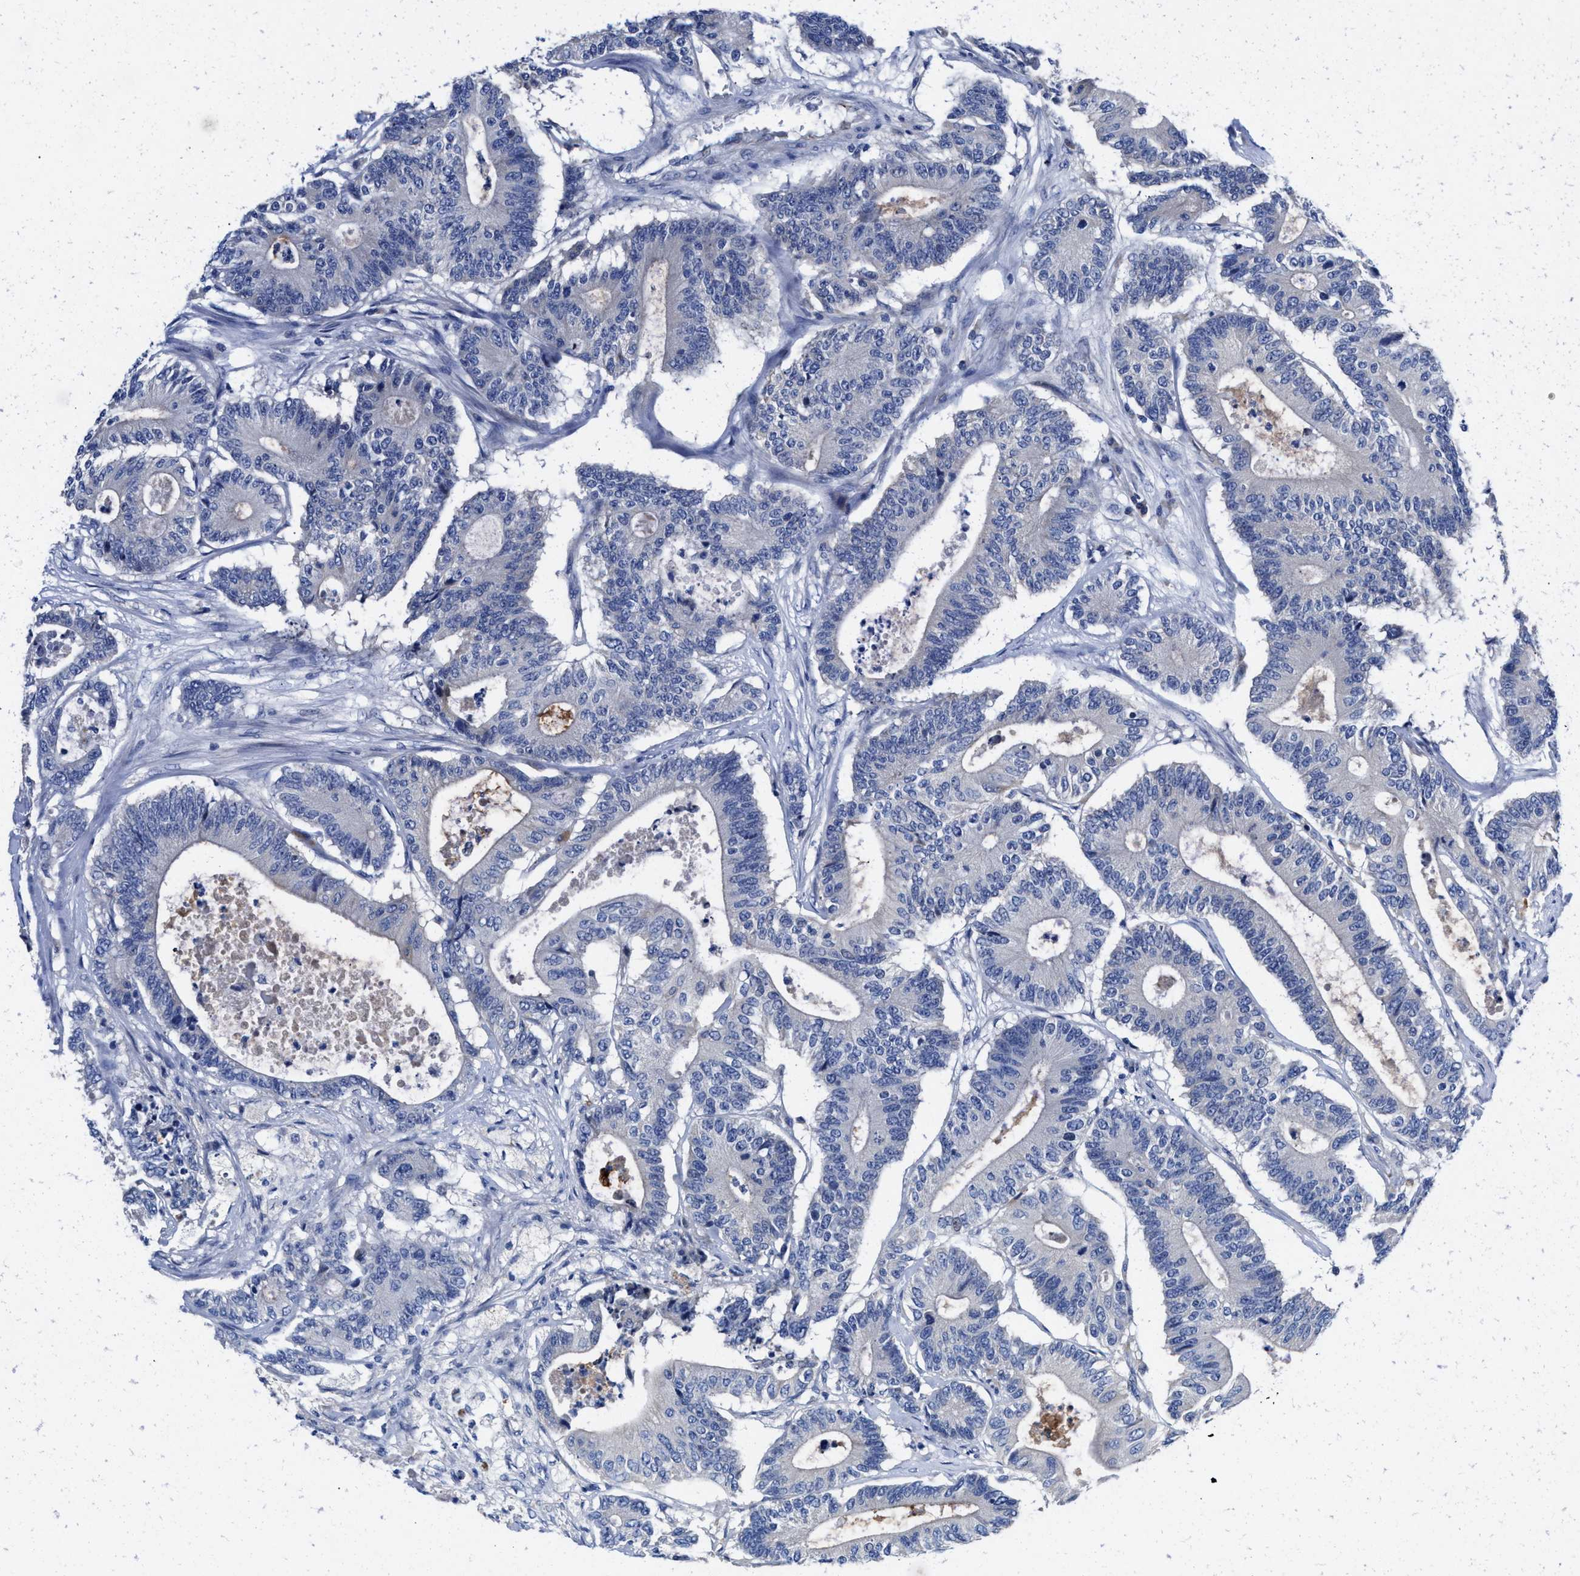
{"staining": {"intensity": "negative", "quantity": "none", "location": "none"}, "tissue": "colorectal cancer", "cell_type": "Tumor cells", "image_type": "cancer", "snomed": [{"axis": "morphology", "description": "Adenocarcinoma, NOS"}, {"axis": "topography", "description": "Colon"}], "caption": "This is a photomicrograph of IHC staining of adenocarcinoma (colorectal), which shows no expression in tumor cells.", "gene": "DHRS13", "patient": {"sex": "female", "age": 84}}